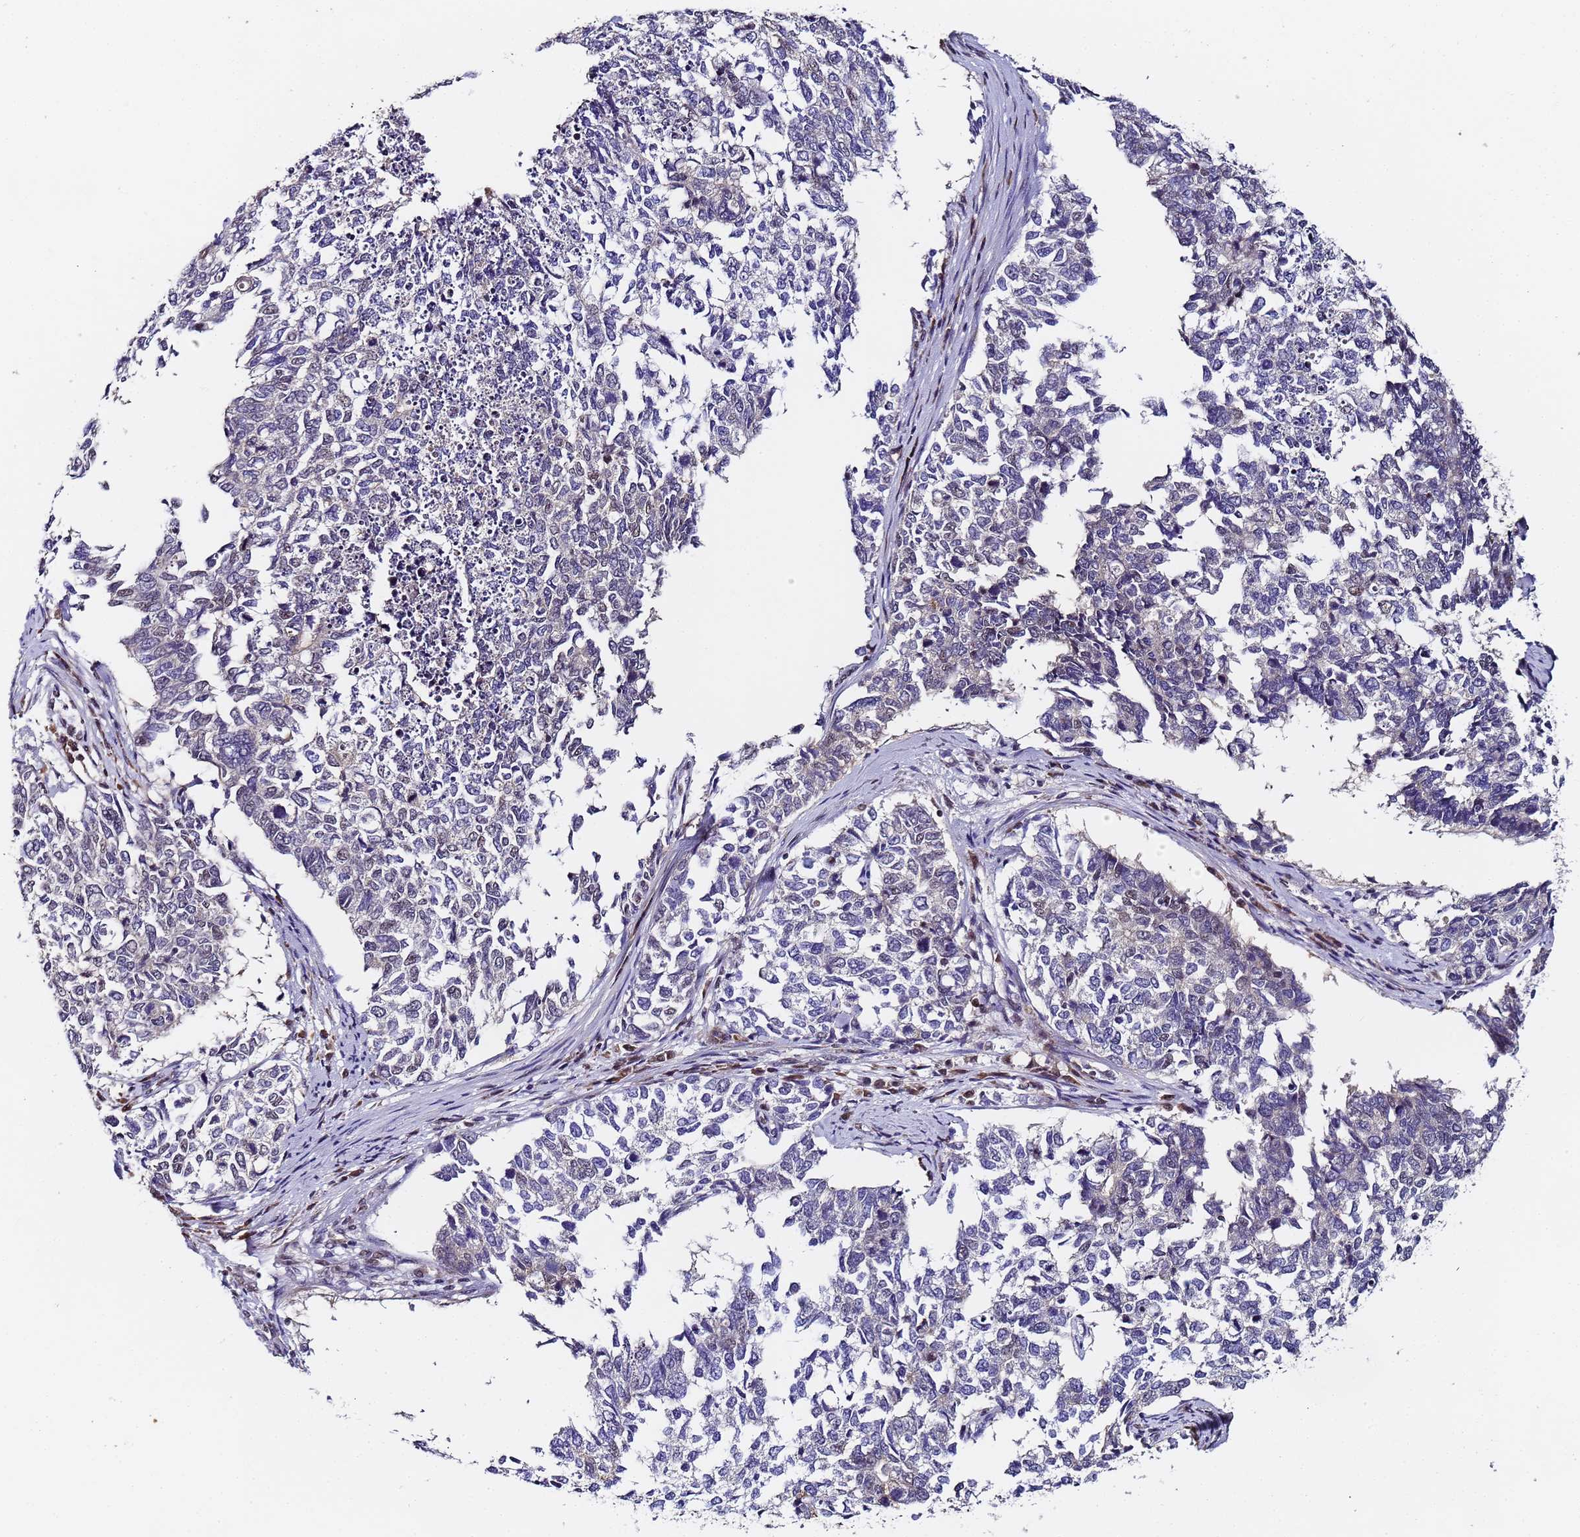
{"staining": {"intensity": "negative", "quantity": "none", "location": "none"}, "tissue": "cervical cancer", "cell_type": "Tumor cells", "image_type": "cancer", "snomed": [{"axis": "morphology", "description": "Squamous cell carcinoma, NOS"}, {"axis": "topography", "description": "Cervix"}], "caption": "Immunohistochemistry (IHC) of human cervical cancer demonstrates no staining in tumor cells.", "gene": "FNBP4", "patient": {"sex": "female", "age": 63}}